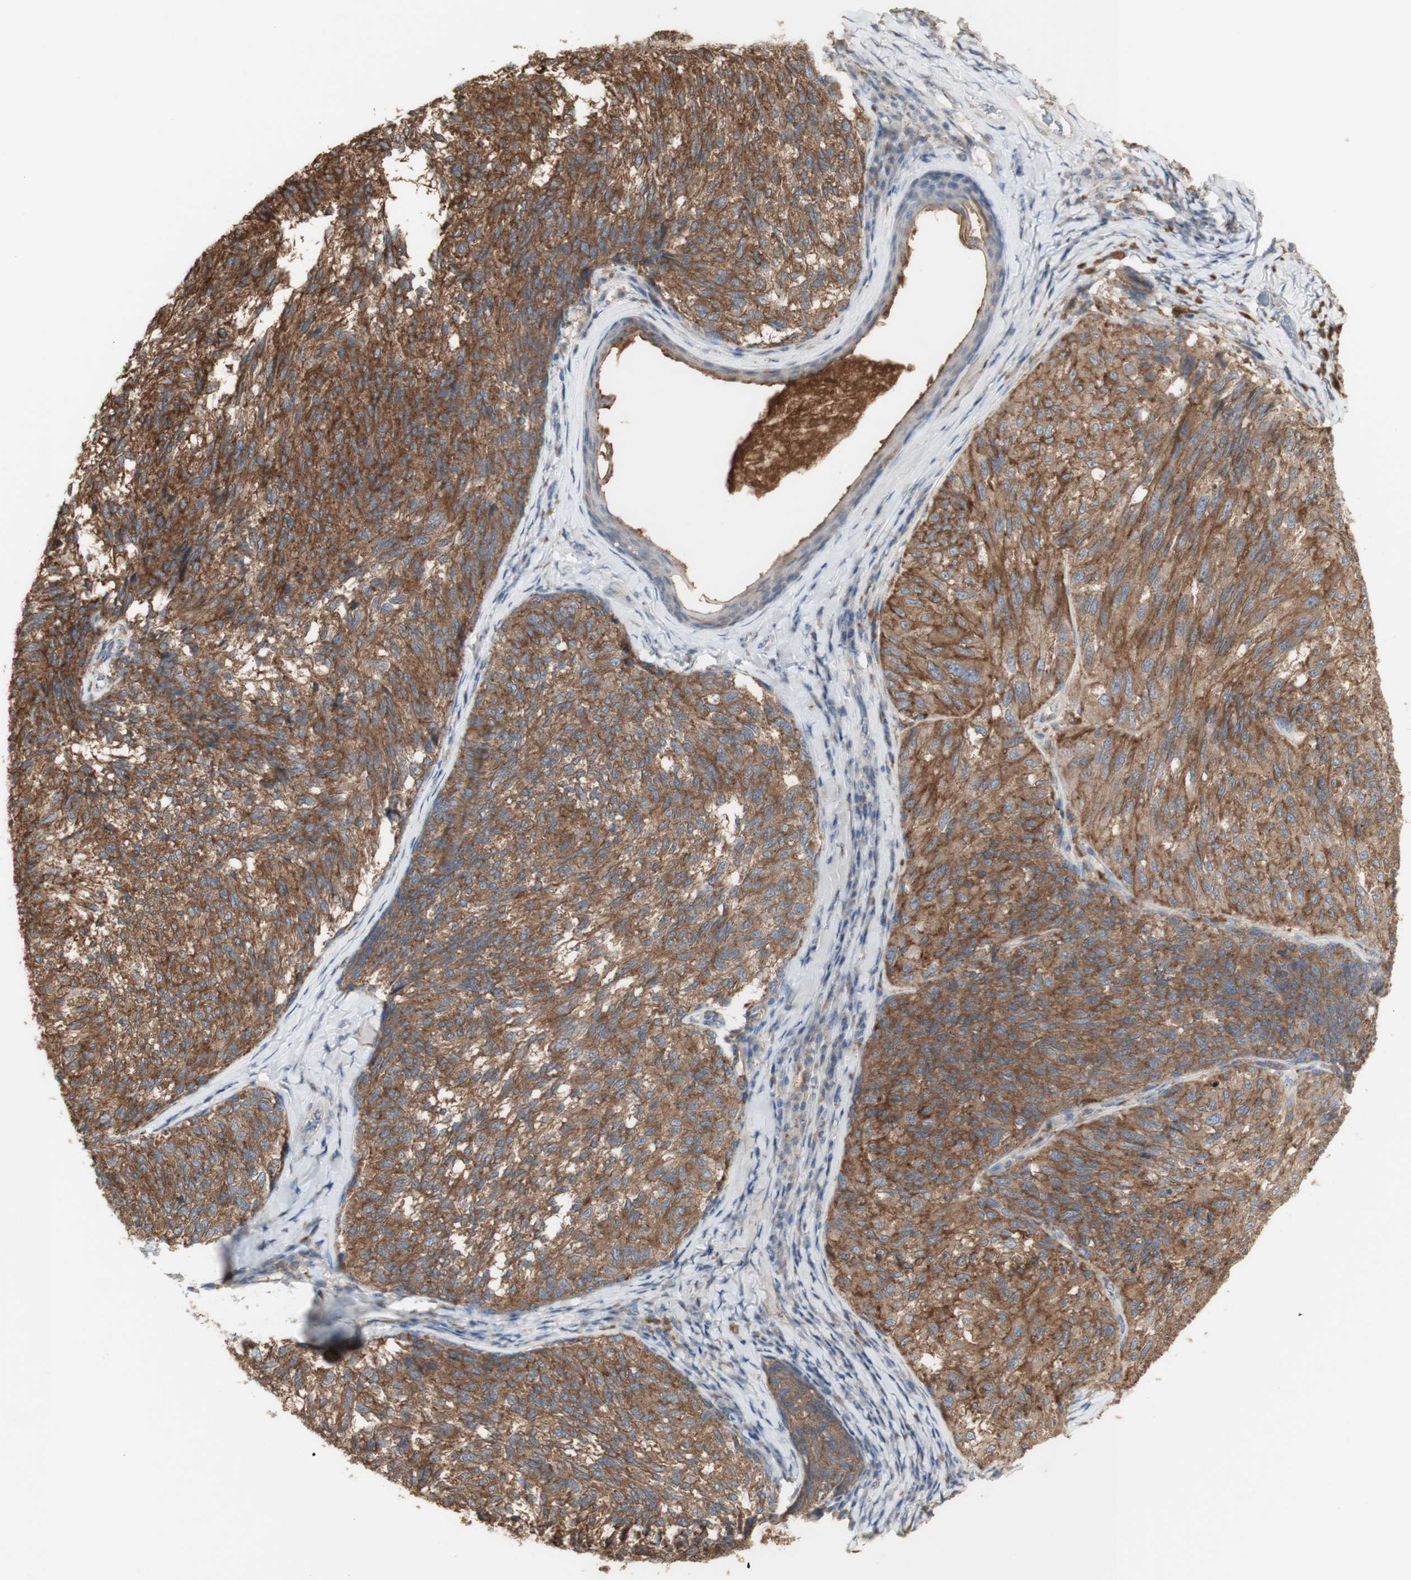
{"staining": {"intensity": "moderate", "quantity": ">75%", "location": "cytoplasmic/membranous"}, "tissue": "melanoma", "cell_type": "Tumor cells", "image_type": "cancer", "snomed": [{"axis": "morphology", "description": "Malignant melanoma, NOS"}, {"axis": "topography", "description": "Skin"}], "caption": "Brown immunohistochemical staining in malignant melanoma demonstrates moderate cytoplasmic/membranous positivity in approximately >75% of tumor cells. The staining was performed using DAB to visualize the protein expression in brown, while the nuclei were stained in blue with hematoxylin (Magnification: 20x).", "gene": "ATP6V1E1", "patient": {"sex": "female", "age": 73}}